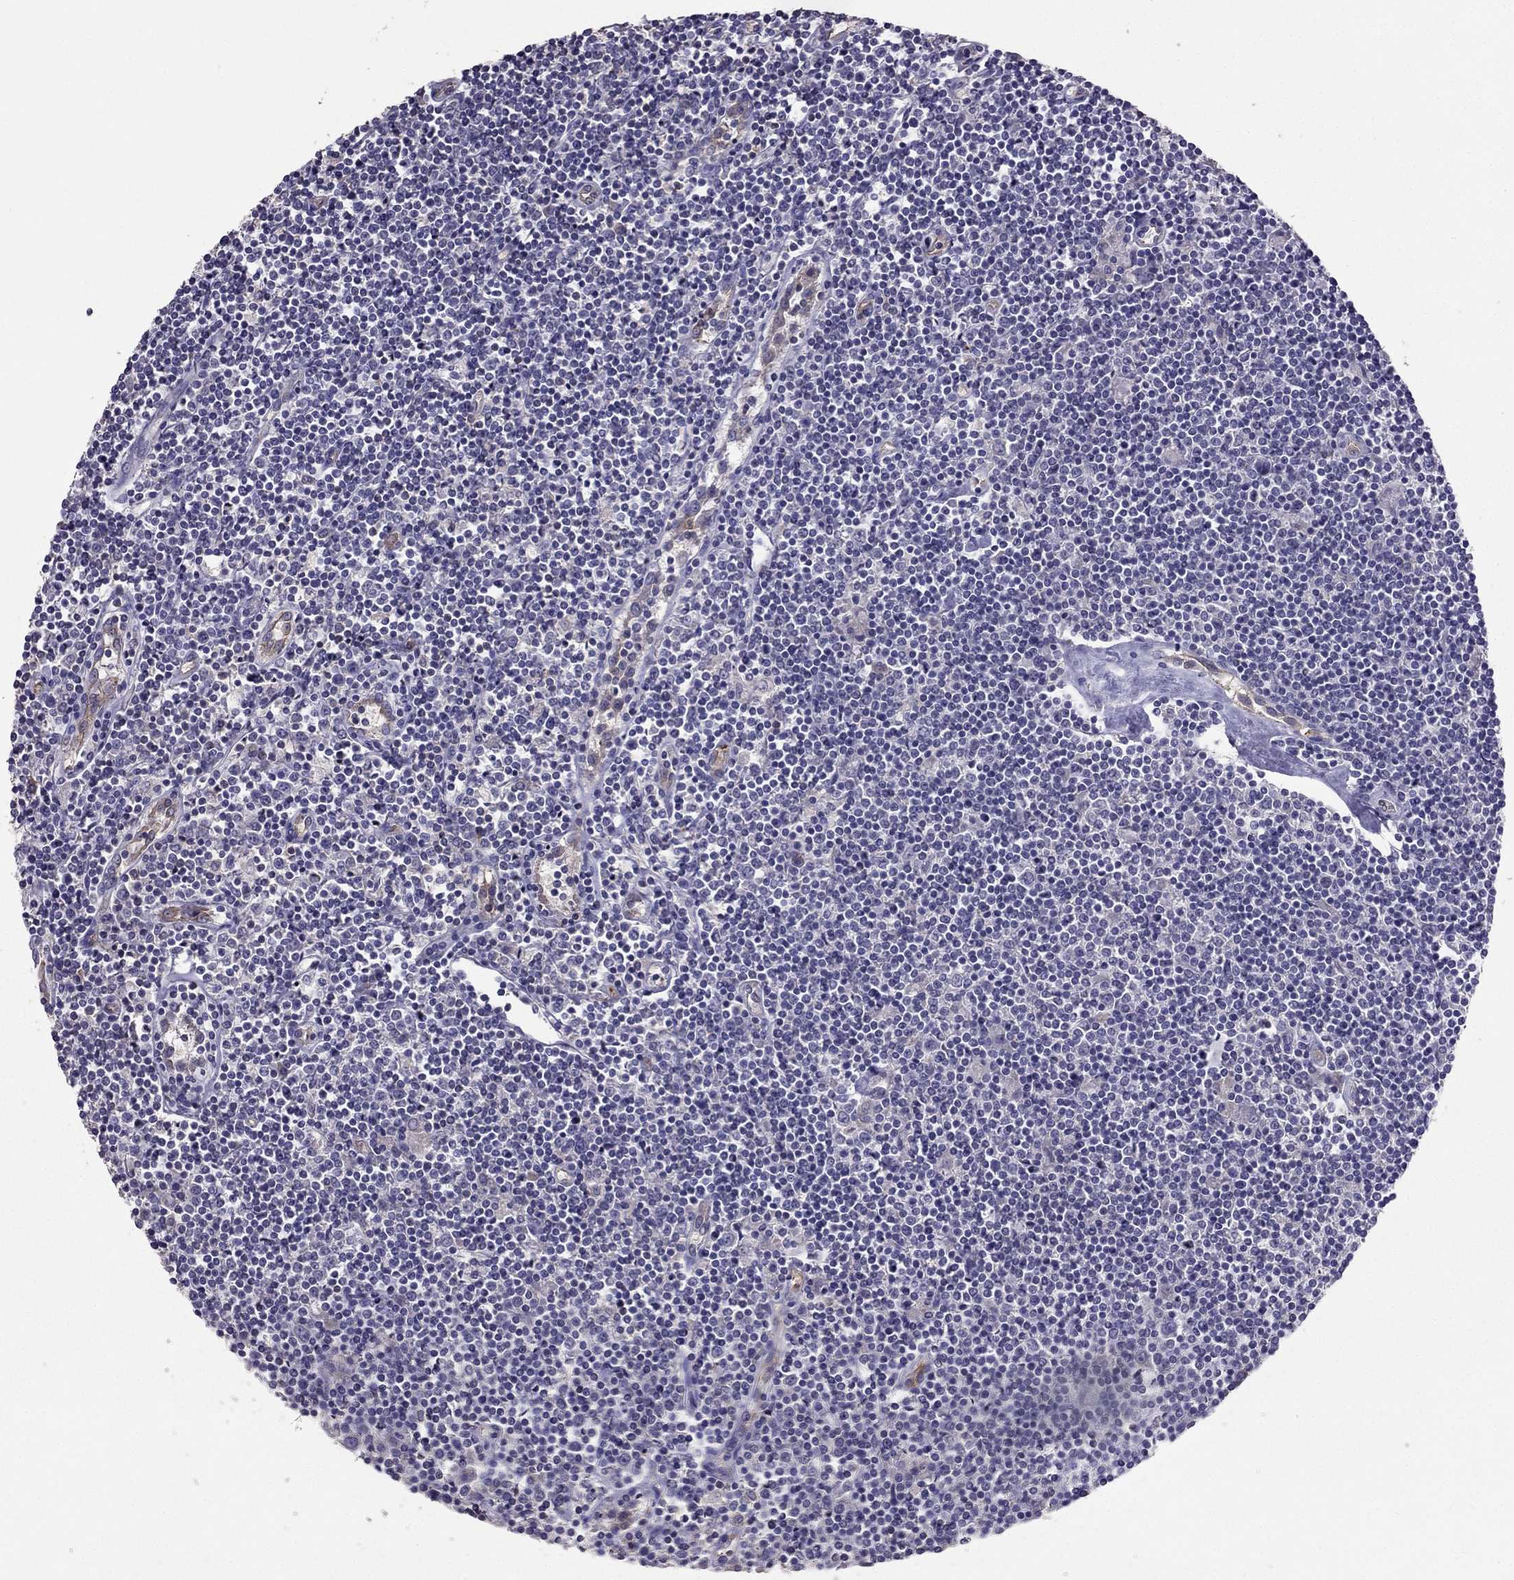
{"staining": {"intensity": "negative", "quantity": "none", "location": "none"}, "tissue": "lymphoma", "cell_type": "Tumor cells", "image_type": "cancer", "snomed": [{"axis": "morphology", "description": "Hodgkin's disease, NOS"}, {"axis": "topography", "description": "Lymph node"}], "caption": "High power microscopy histopathology image of an immunohistochemistry histopathology image of Hodgkin's disease, revealing no significant staining in tumor cells.", "gene": "RFLNB", "patient": {"sex": "male", "age": 40}}